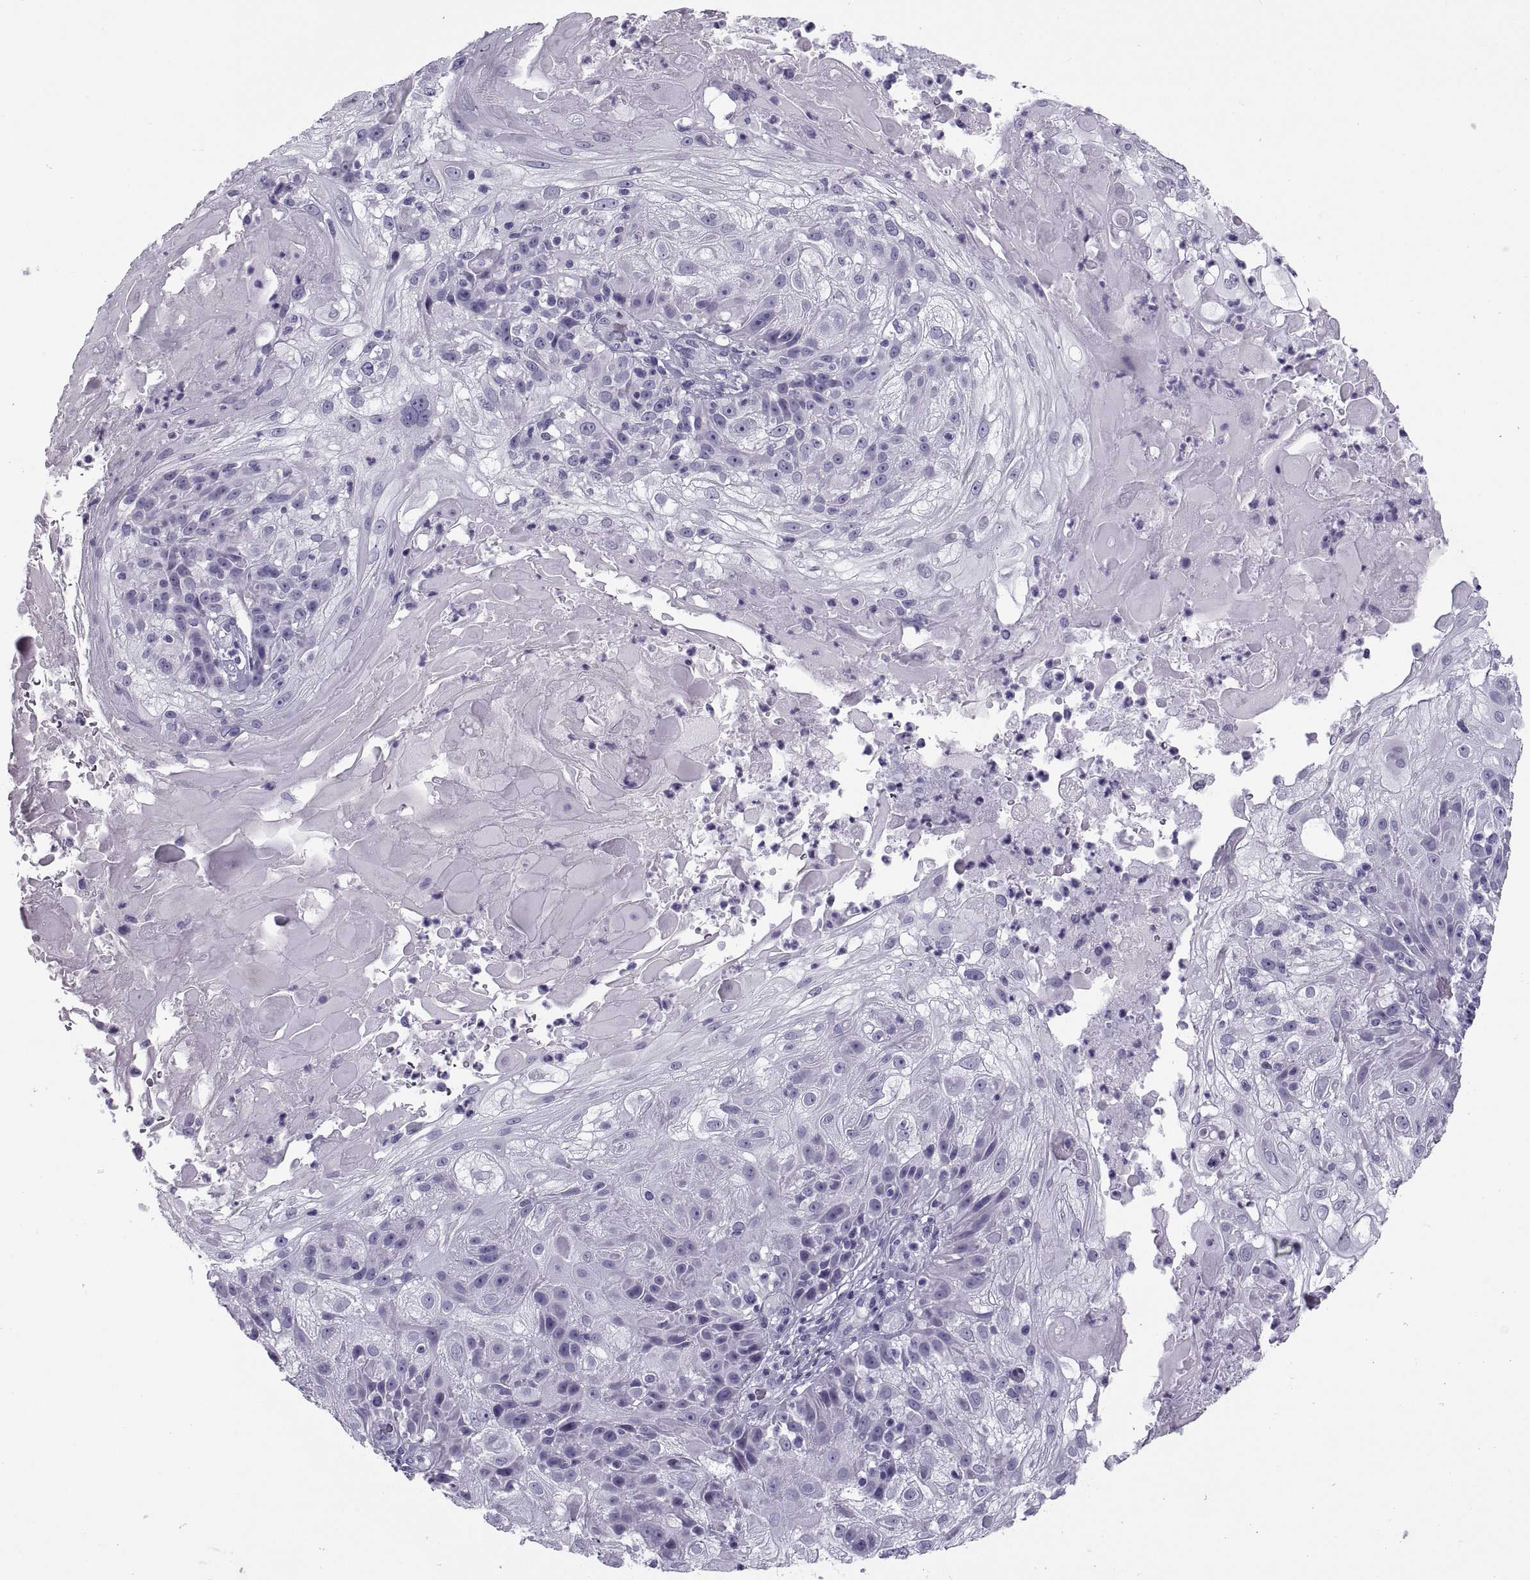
{"staining": {"intensity": "negative", "quantity": "none", "location": "none"}, "tissue": "skin cancer", "cell_type": "Tumor cells", "image_type": "cancer", "snomed": [{"axis": "morphology", "description": "Normal tissue, NOS"}, {"axis": "morphology", "description": "Squamous cell carcinoma, NOS"}, {"axis": "topography", "description": "Skin"}], "caption": "An immunohistochemistry (IHC) histopathology image of skin cancer is shown. There is no staining in tumor cells of skin cancer.", "gene": "RLBP1", "patient": {"sex": "female", "age": 83}}